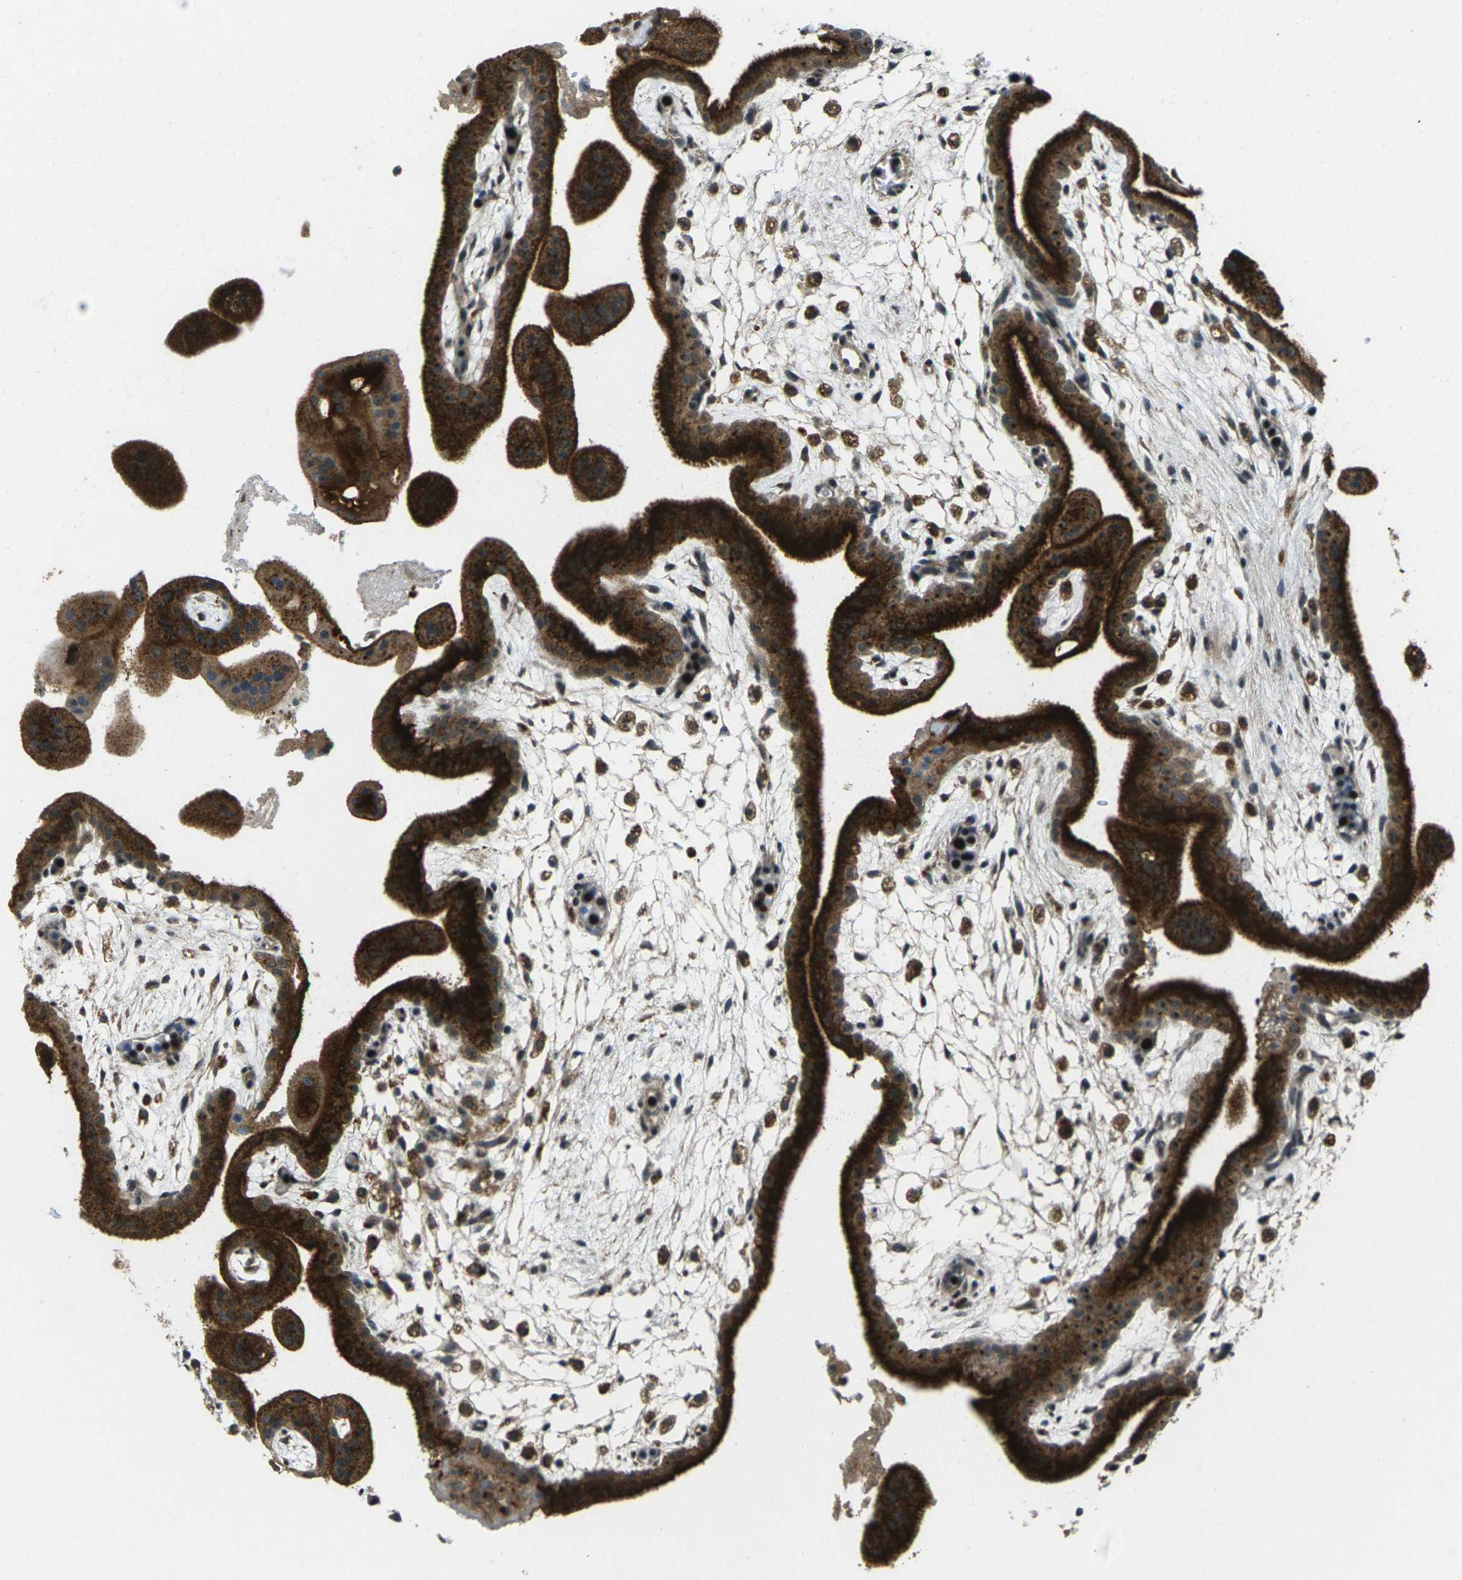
{"staining": {"intensity": "weak", "quantity": ">75%", "location": "cytoplasmic/membranous"}, "tissue": "placenta", "cell_type": "Decidual cells", "image_type": "normal", "snomed": [{"axis": "morphology", "description": "Normal tissue, NOS"}, {"axis": "topography", "description": "Placenta"}], "caption": "Immunohistochemical staining of benign human placenta shows low levels of weak cytoplasmic/membranous expression in approximately >75% of decidual cells.", "gene": "SLC31A2", "patient": {"sex": "female", "age": 35}}